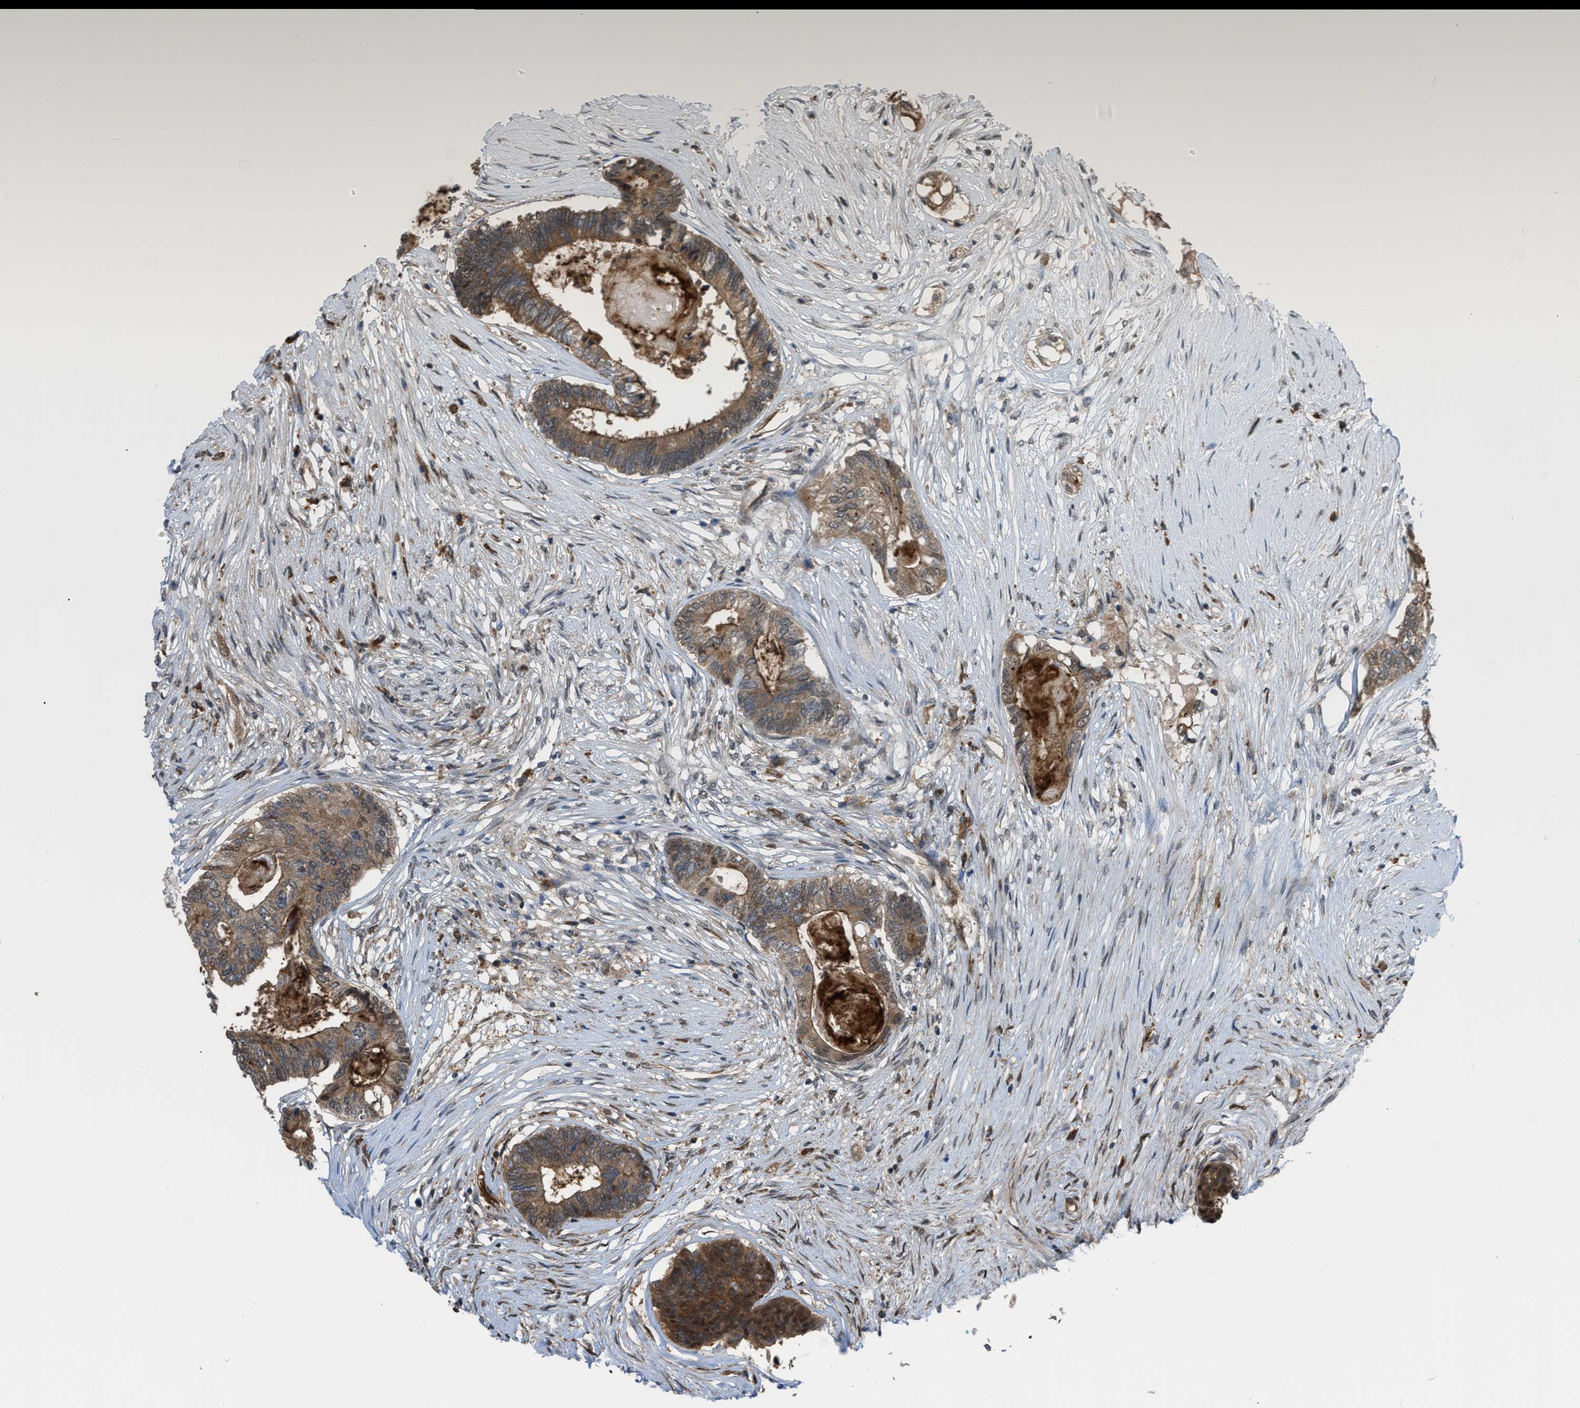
{"staining": {"intensity": "moderate", "quantity": ">75%", "location": "cytoplasmic/membranous"}, "tissue": "colorectal cancer", "cell_type": "Tumor cells", "image_type": "cancer", "snomed": [{"axis": "morphology", "description": "Adenocarcinoma, NOS"}, {"axis": "topography", "description": "Rectum"}], "caption": "An immunohistochemistry (IHC) micrograph of neoplastic tissue is shown. Protein staining in brown highlights moderate cytoplasmic/membranous positivity in colorectal adenocarcinoma within tumor cells.", "gene": "BCL7C", "patient": {"sex": "male", "age": 63}}